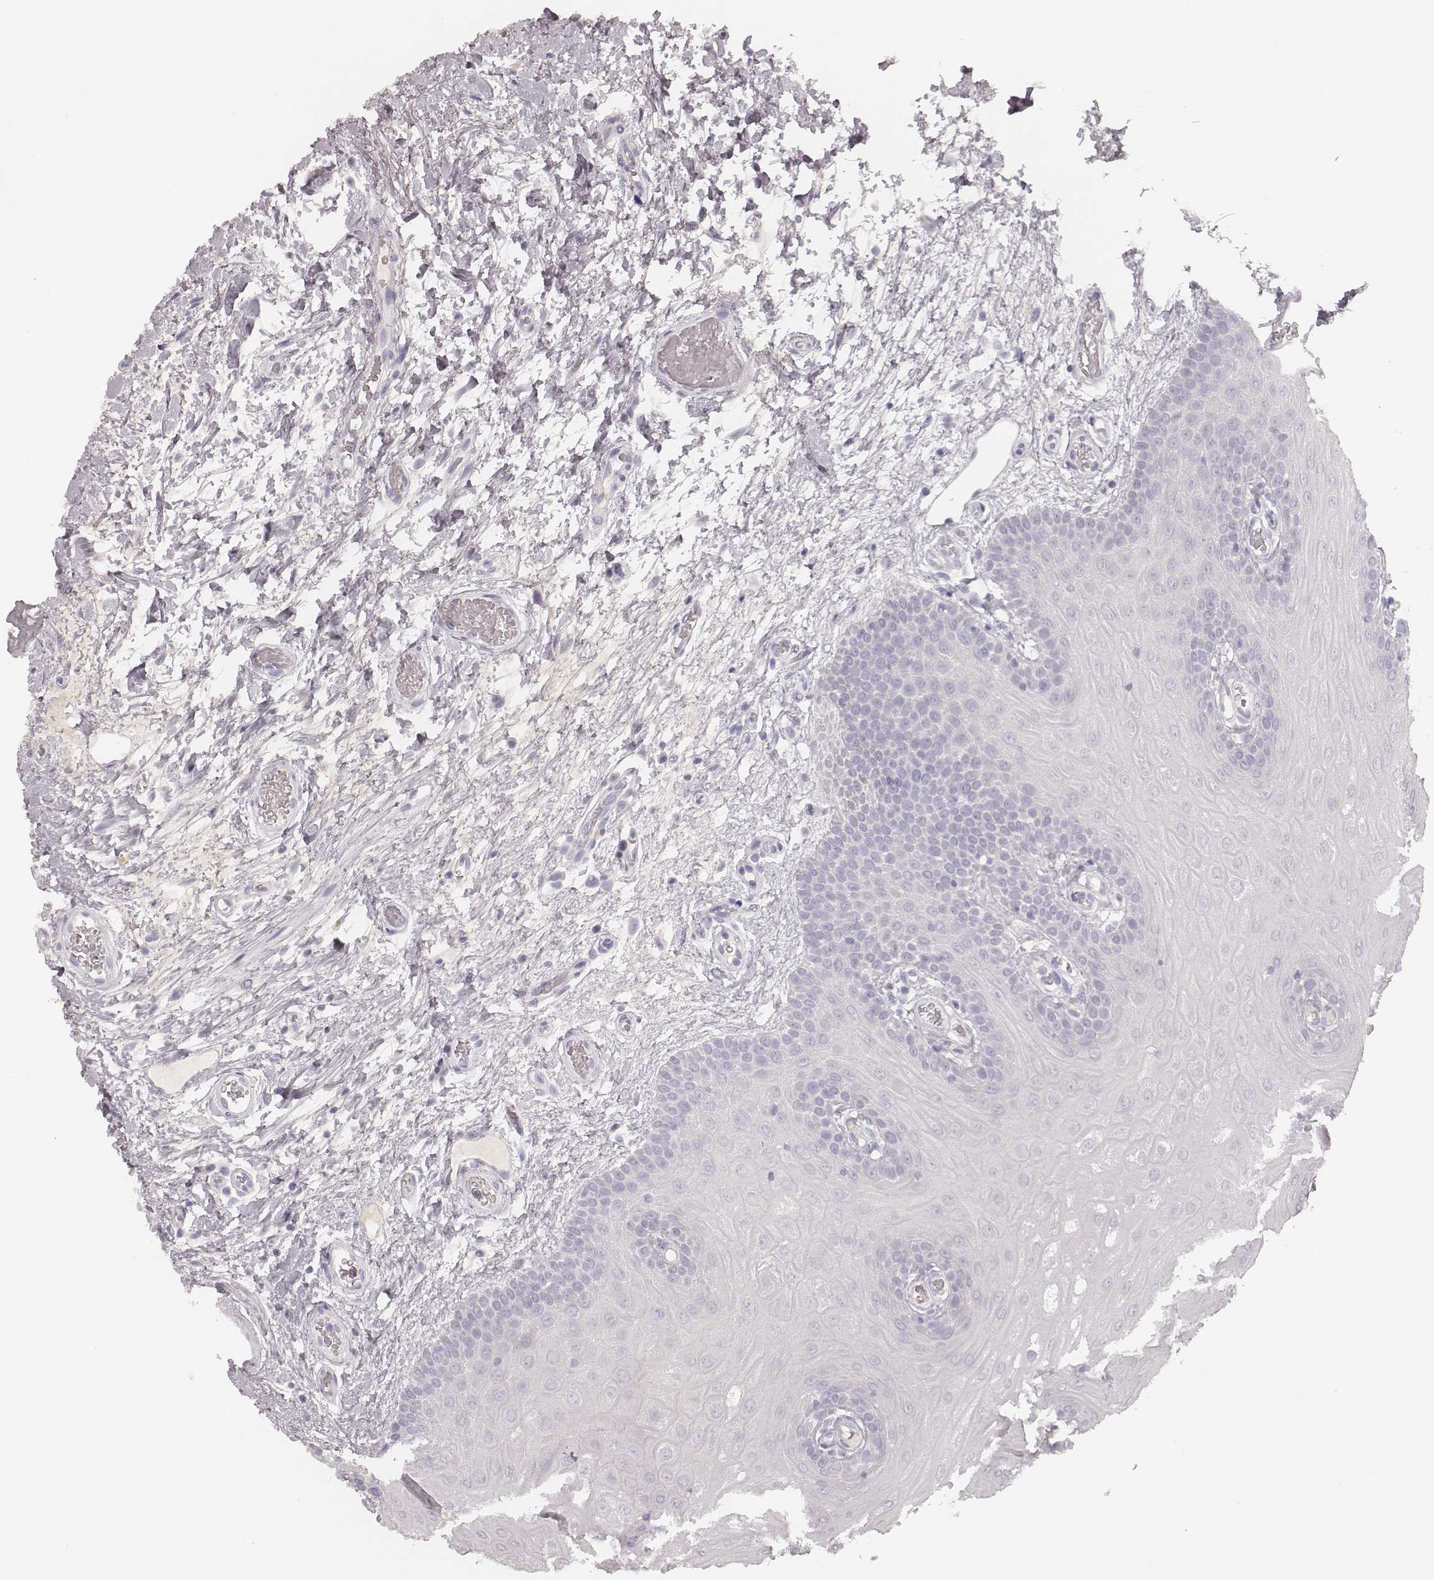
{"staining": {"intensity": "negative", "quantity": "none", "location": "none"}, "tissue": "oral mucosa", "cell_type": "Squamous epithelial cells", "image_type": "normal", "snomed": [{"axis": "morphology", "description": "Normal tissue, NOS"}, {"axis": "morphology", "description": "Squamous cell carcinoma, NOS"}, {"axis": "topography", "description": "Oral tissue"}, {"axis": "topography", "description": "Head-Neck"}], "caption": "DAB (3,3'-diaminobenzidine) immunohistochemical staining of unremarkable oral mucosa reveals no significant positivity in squamous epithelial cells. (Immunohistochemistry (ihc), brightfield microscopy, high magnification).", "gene": "KRT31", "patient": {"sex": "male", "age": 78}}